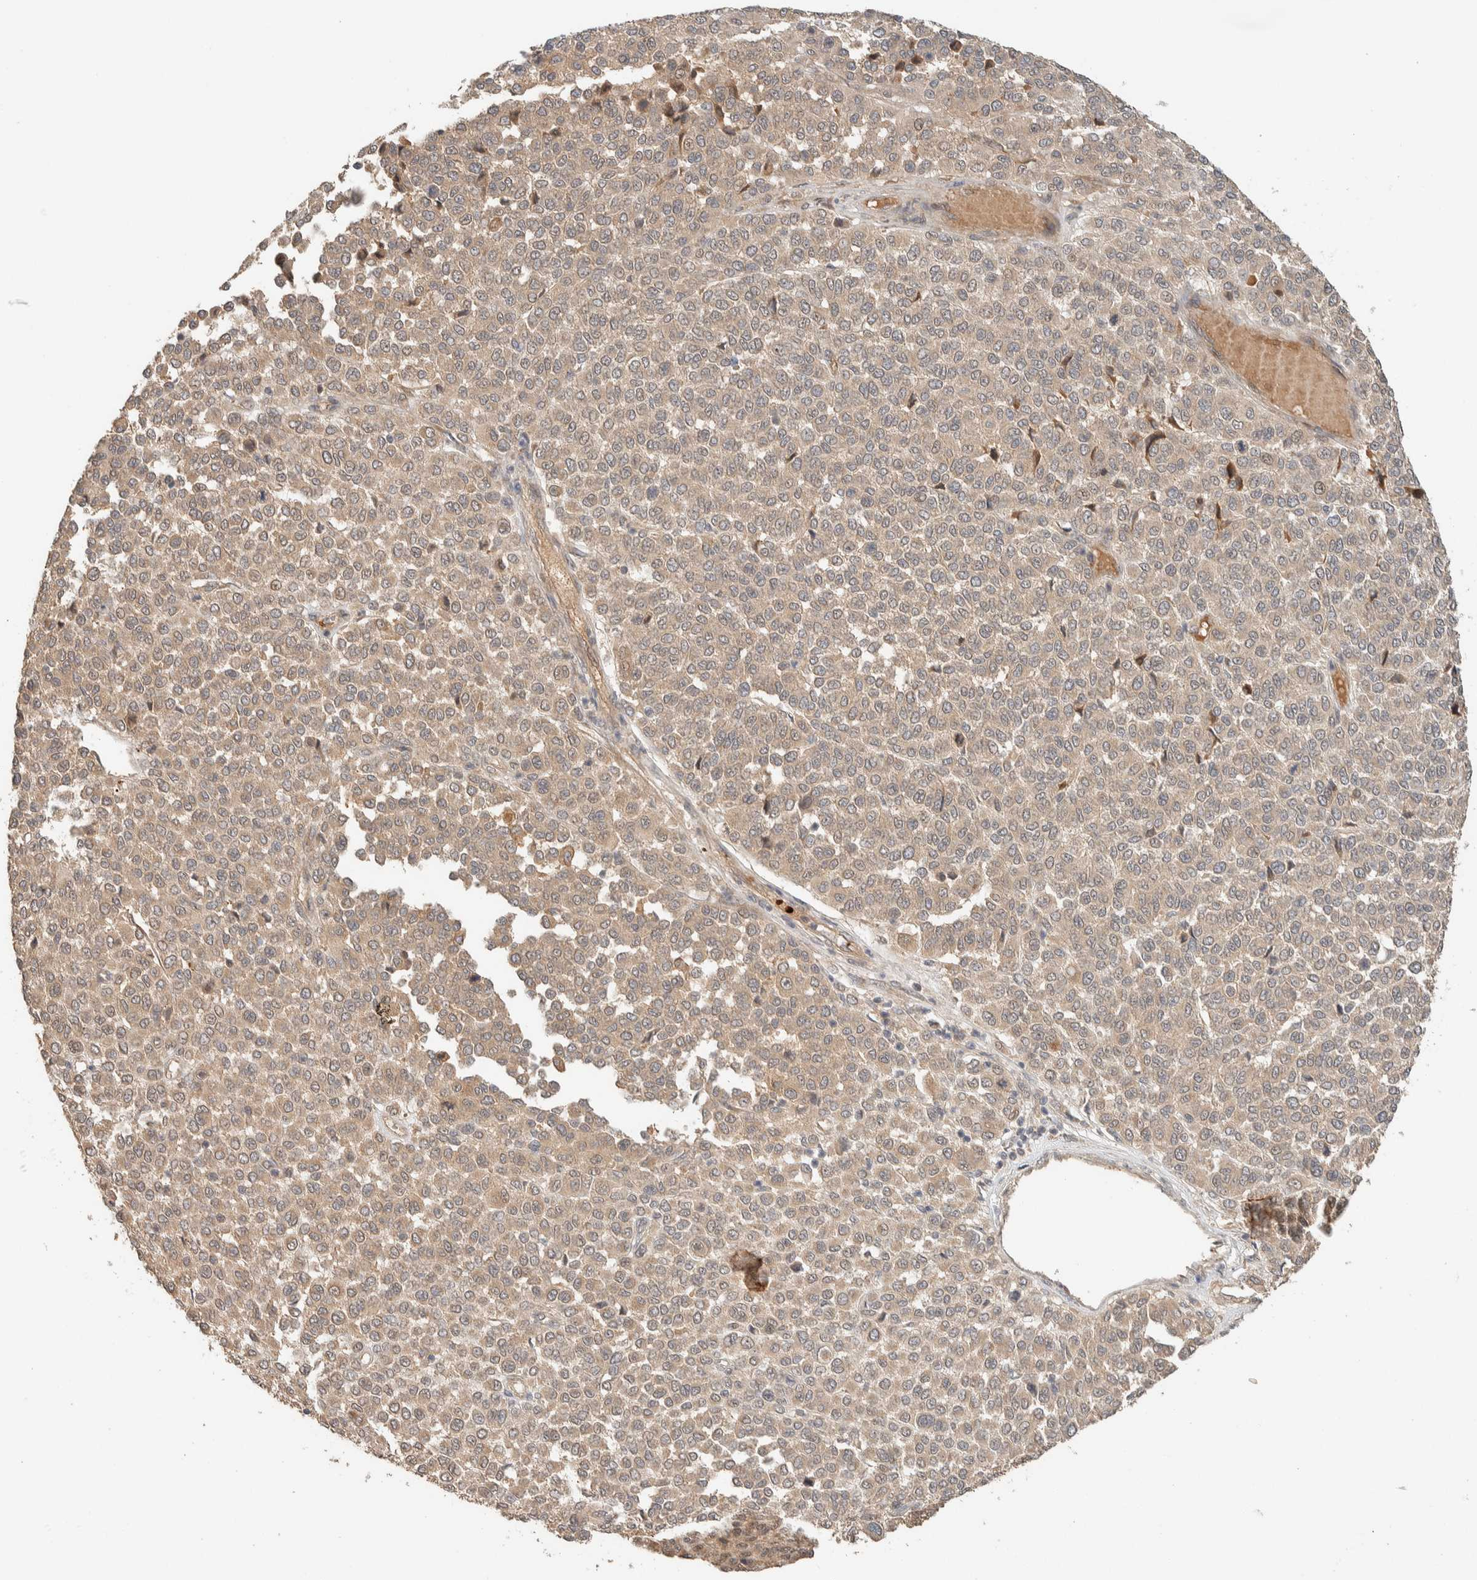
{"staining": {"intensity": "weak", "quantity": ">75%", "location": "cytoplasmic/membranous"}, "tissue": "melanoma", "cell_type": "Tumor cells", "image_type": "cancer", "snomed": [{"axis": "morphology", "description": "Malignant melanoma, Metastatic site"}, {"axis": "topography", "description": "Pancreas"}], "caption": "DAB (3,3'-diaminobenzidine) immunohistochemical staining of melanoma displays weak cytoplasmic/membranous protein positivity in approximately >75% of tumor cells. (Stains: DAB in brown, nuclei in blue, Microscopy: brightfield microscopy at high magnification).", "gene": "ZBTB2", "patient": {"sex": "female", "age": 30}}